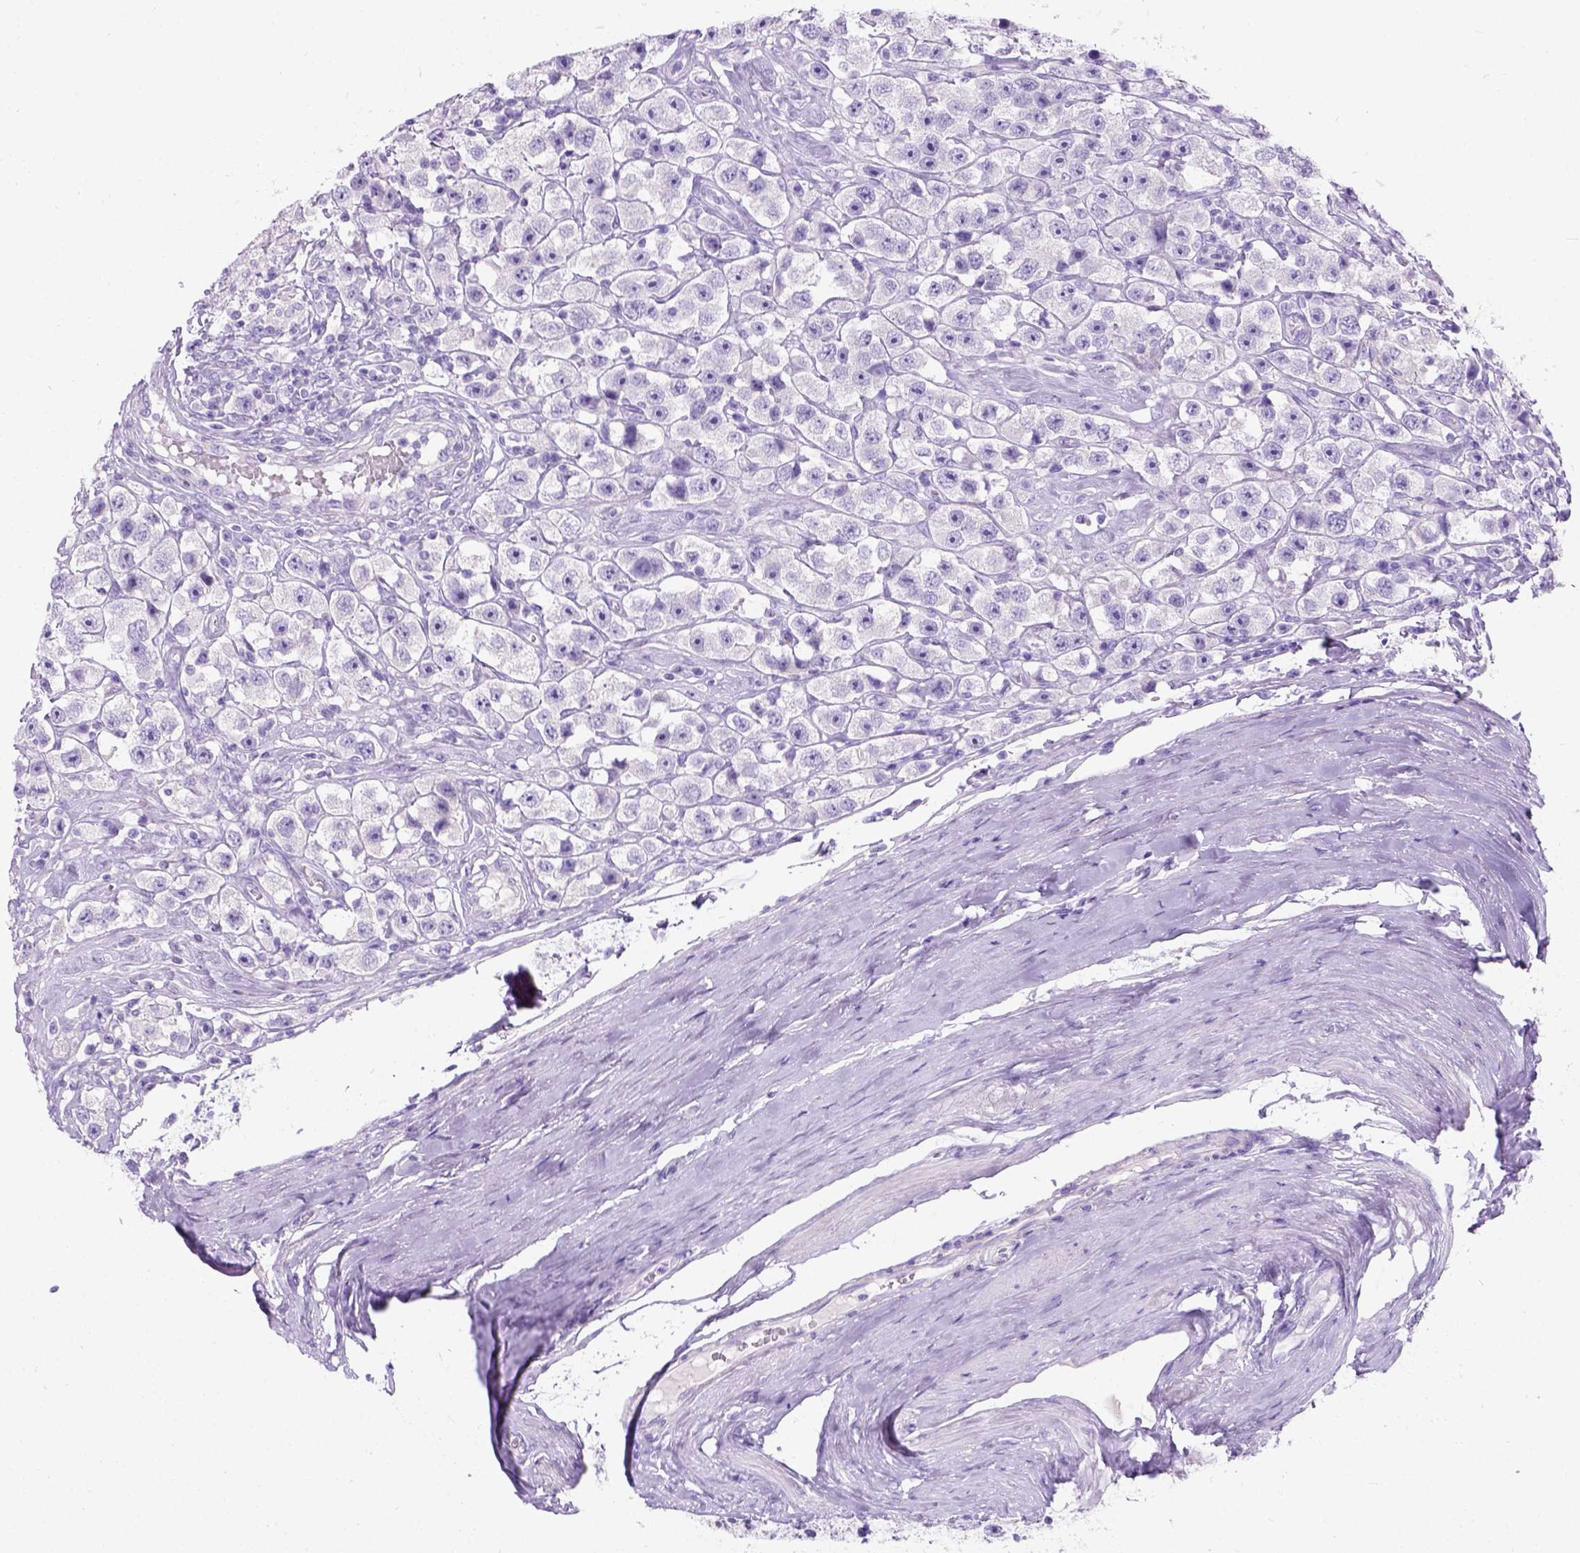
{"staining": {"intensity": "negative", "quantity": "none", "location": "none"}, "tissue": "testis cancer", "cell_type": "Tumor cells", "image_type": "cancer", "snomed": [{"axis": "morphology", "description": "Seminoma, NOS"}, {"axis": "topography", "description": "Testis"}], "caption": "Testis cancer (seminoma) stained for a protein using immunohistochemistry displays no staining tumor cells.", "gene": "C7orf57", "patient": {"sex": "male", "age": 45}}